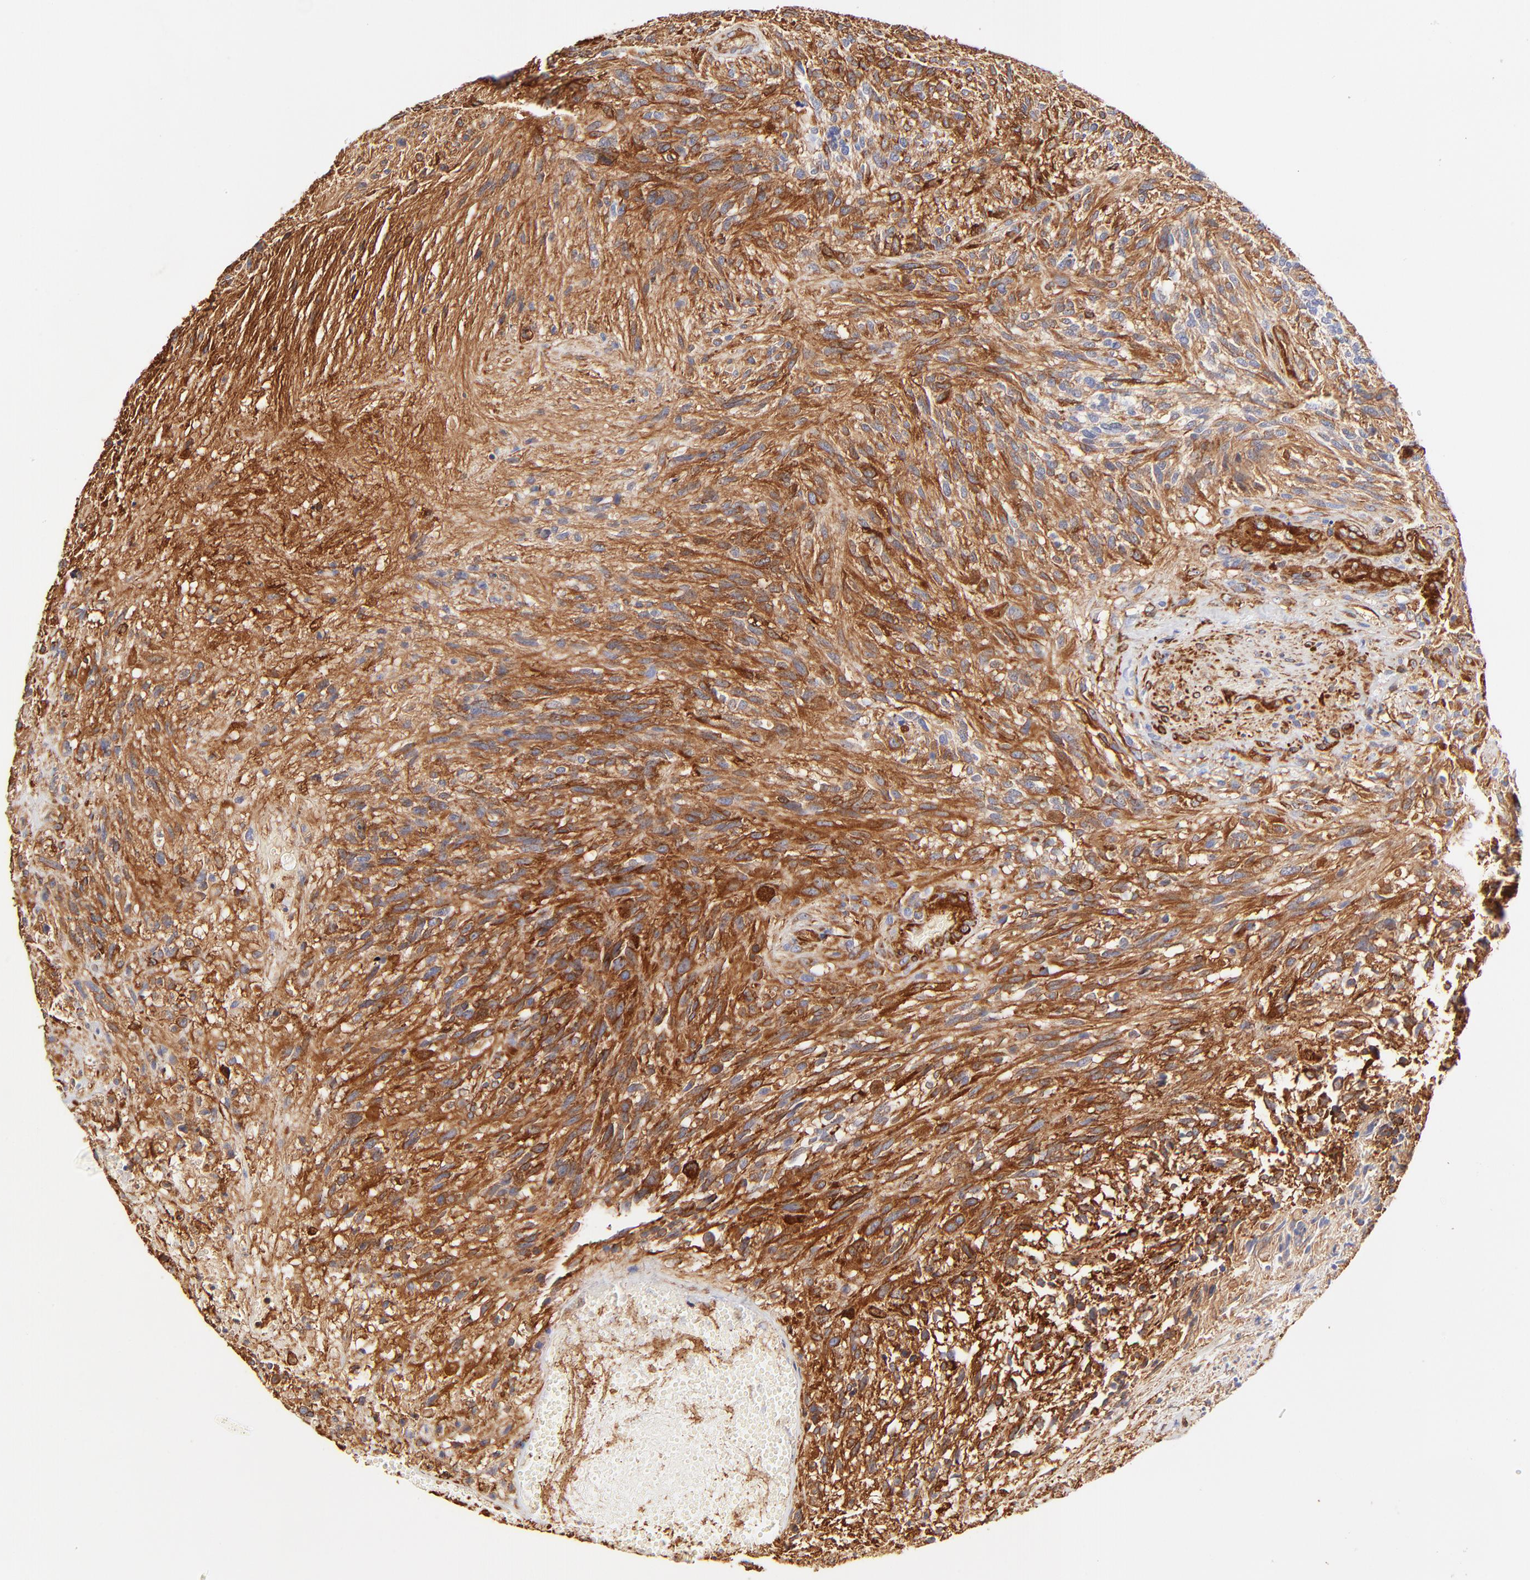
{"staining": {"intensity": "strong", "quantity": ">75%", "location": "cytoplasmic/membranous"}, "tissue": "glioma", "cell_type": "Tumor cells", "image_type": "cancer", "snomed": [{"axis": "morphology", "description": "Normal tissue, NOS"}, {"axis": "morphology", "description": "Glioma, malignant, High grade"}, {"axis": "topography", "description": "Cerebral cortex"}], "caption": "Strong cytoplasmic/membranous positivity for a protein is seen in approximately >75% of tumor cells of malignant high-grade glioma using immunohistochemistry.", "gene": "FLNA", "patient": {"sex": "male", "age": 75}}